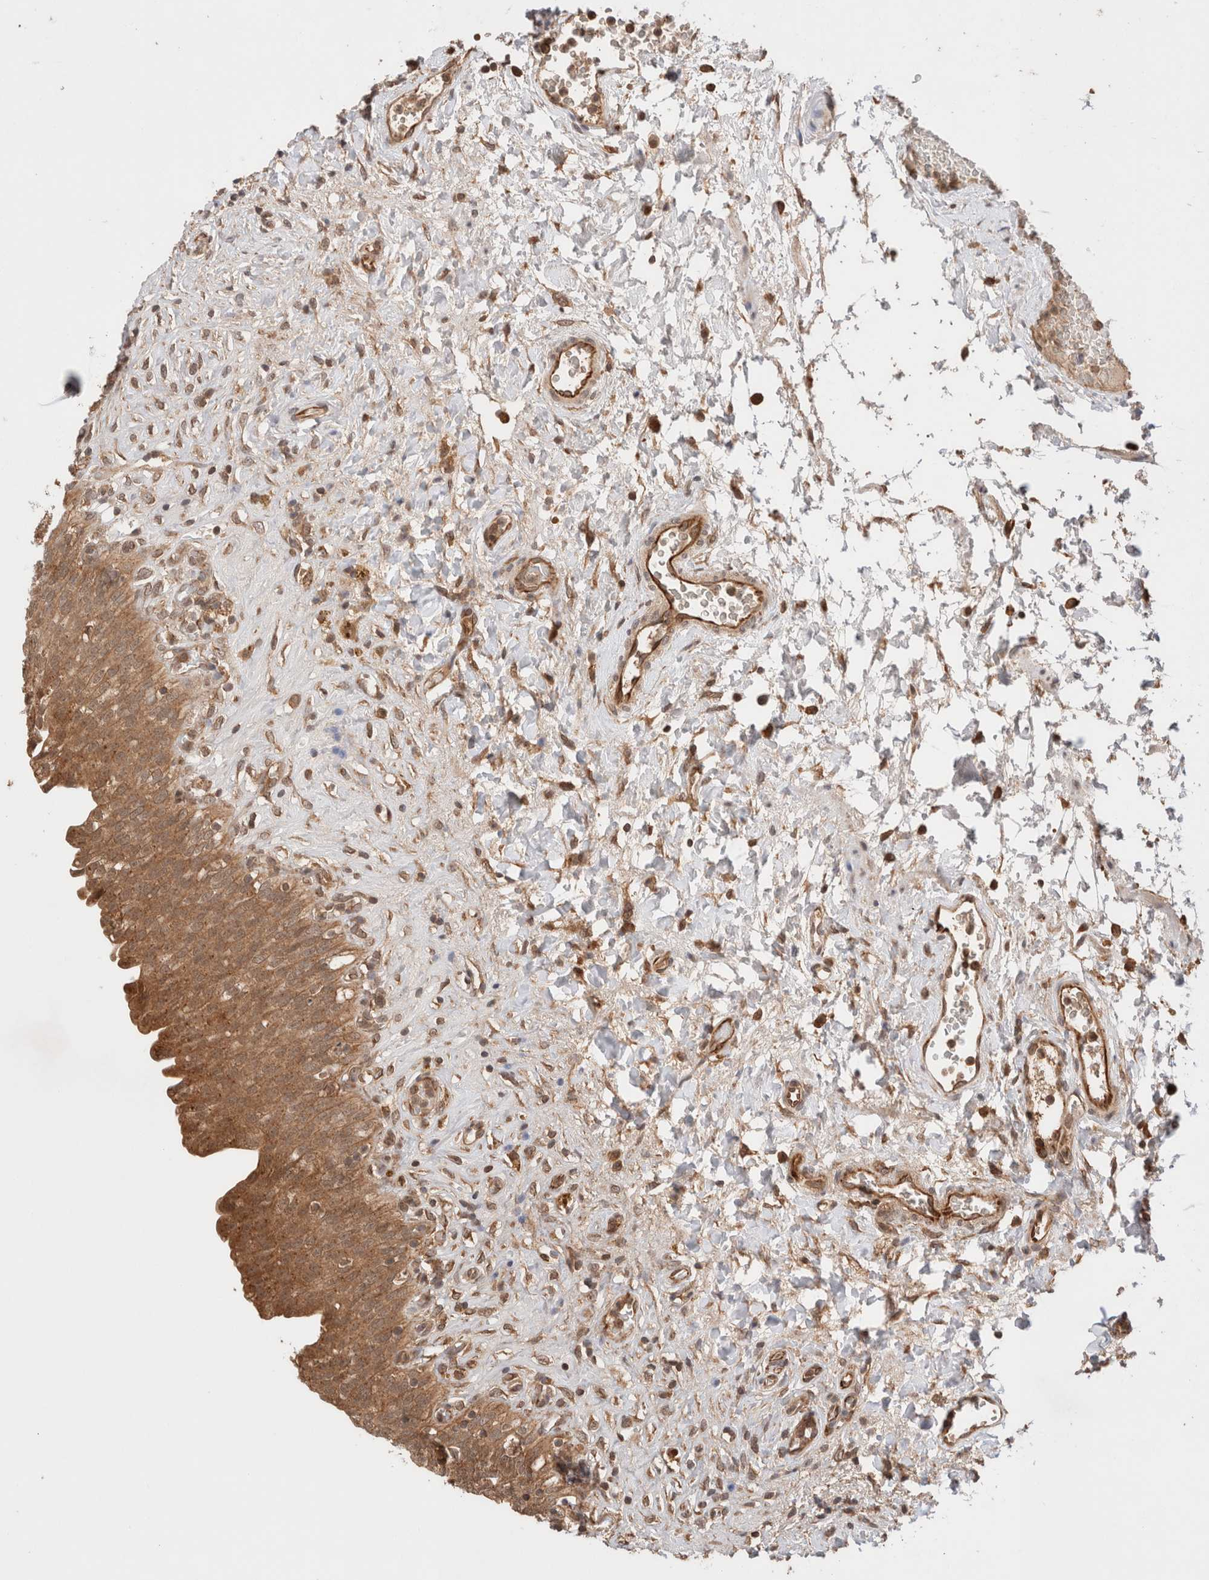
{"staining": {"intensity": "moderate", "quantity": ">75%", "location": "cytoplasmic/membranous"}, "tissue": "urinary bladder", "cell_type": "Urothelial cells", "image_type": "normal", "snomed": [{"axis": "morphology", "description": "Urothelial carcinoma, High grade"}, {"axis": "topography", "description": "Urinary bladder"}], "caption": "Benign urinary bladder was stained to show a protein in brown. There is medium levels of moderate cytoplasmic/membranous expression in approximately >75% of urothelial cells. The protein of interest is stained brown, and the nuclei are stained in blue (DAB (3,3'-diaminobenzidine) IHC with brightfield microscopy, high magnification).", "gene": "SIKE1", "patient": {"sex": "male", "age": 46}}